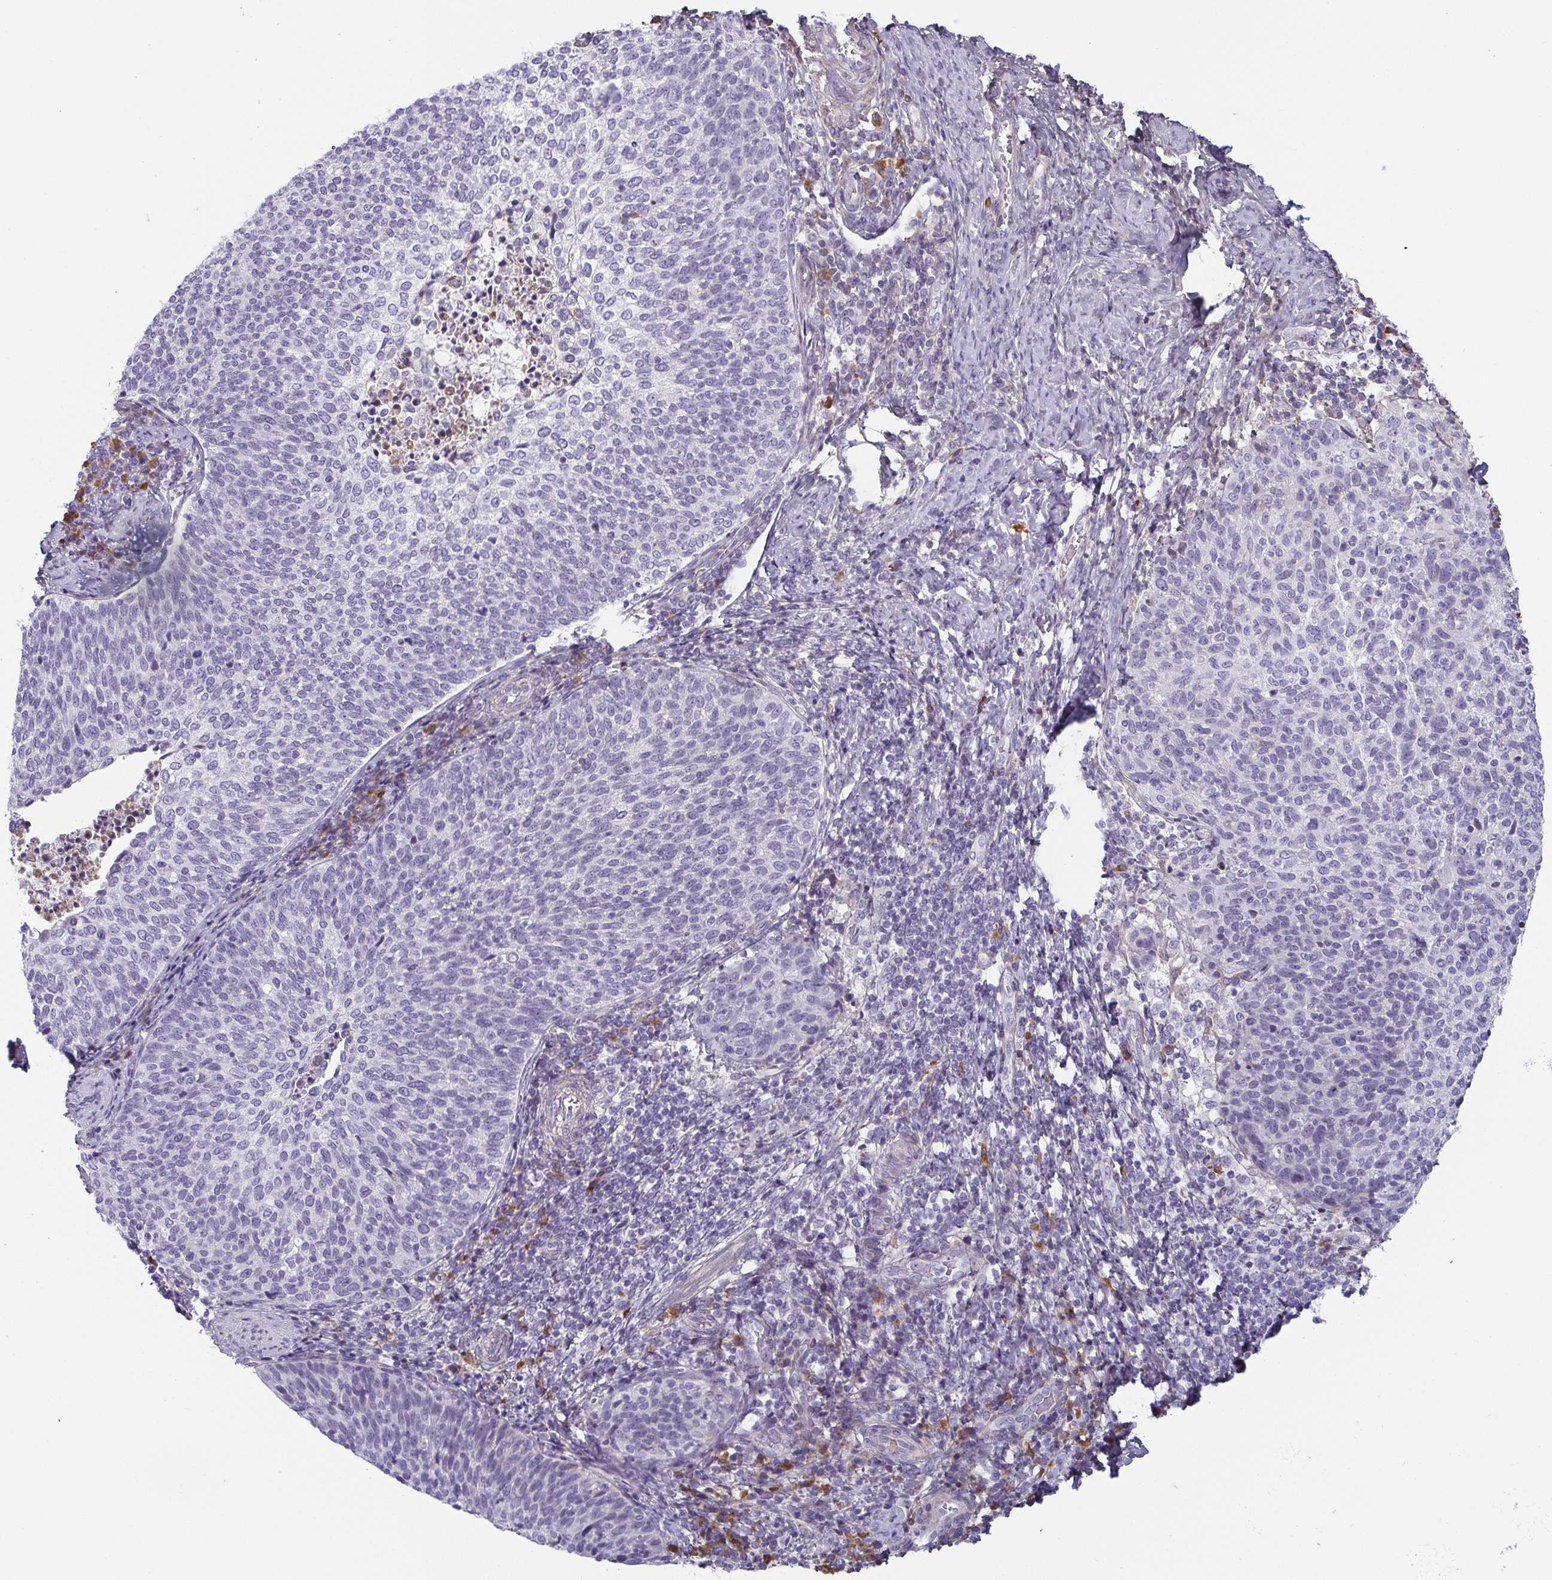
{"staining": {"intensity": "negative", "quantity": "none", "location": "none"}, "tissue": "cervical cancer", "cell_type": "Tumor cells", "image_type": "cancer", "snomed": [{"axis": "morphology", "description": "Squamous cell carcinoma, NOS"}, {"axis": "topography", "description": "Cervix"}], "caption": "Squamous cell carcinoma (cervical) stained for a protein using immunohistochemistry (IHC) reveals no positivity tumor cells.", "gene": "ECM1", "patient": {"sex": "female", "age": 61}}